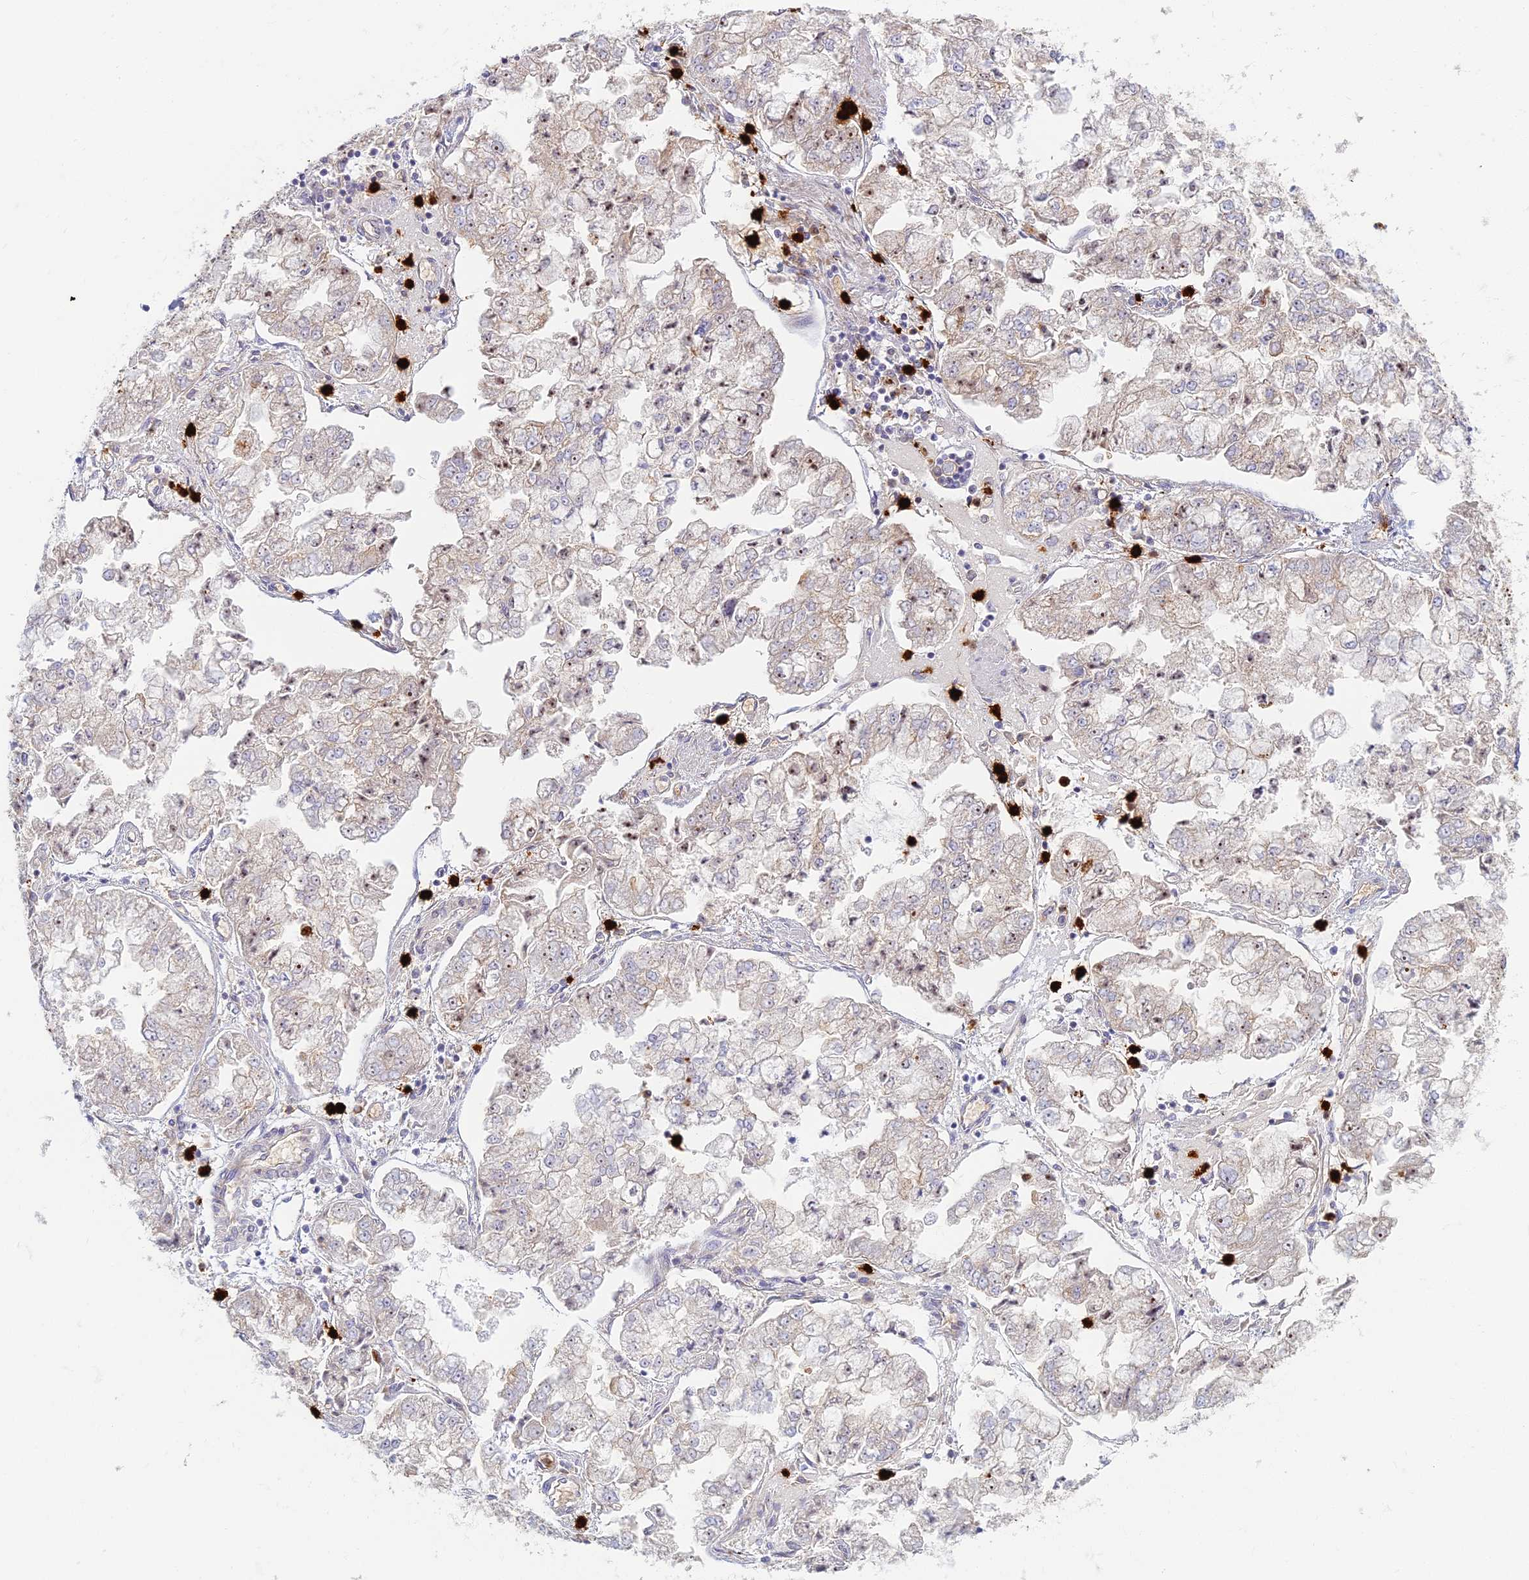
{"staining": {"intensity": "weak", "quantity": "<25%", "location": "cytoplasmic/membranous"}, "tissue": "stomach cancer", "cell_type": "Tumor cells", "image_type": "cancer", "snomed": [{"axis": "morphology", "description": "Adenocarcinoma, NOS"}, {"axis": "topography", "description": "Stomach"}], "caption": "Protein analysis of adenocarcinoma (stomach) reveals no significant staining in tumor cells.", "gene": "PROX2", "patient": {"sex": "male", "age": 76}}